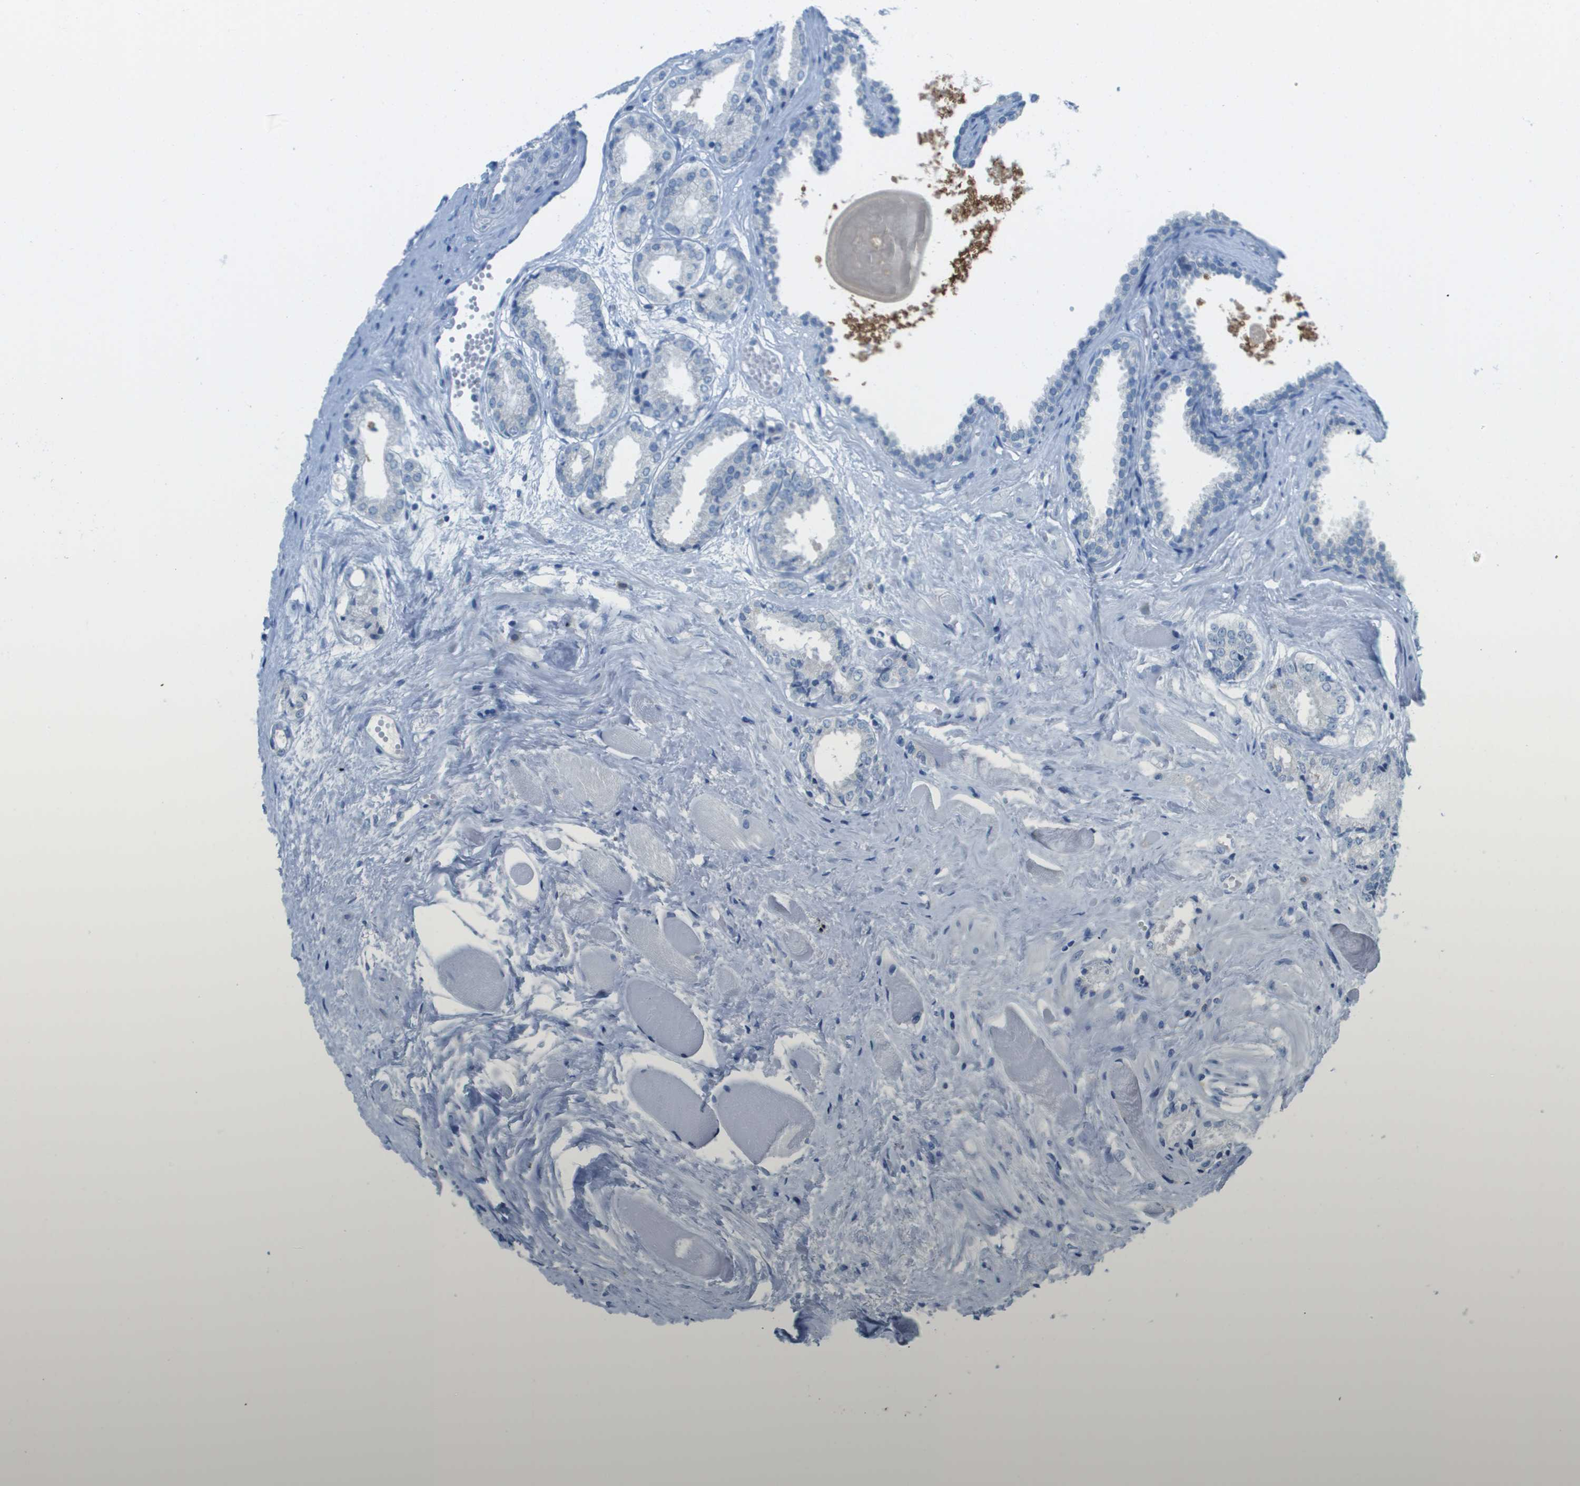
{"staining": {"intensity": "negative", "quantity": "none", "location": "none"}, "tissue": "prostate cancer", "cell_type": "Tumor cells", "image_type": "cancer", "snomed": [{"axis": "morphology", "description": "Adenocarcinoma, Low grade"}, {"axis": "topography", "description": "Prostate"}], "caption": "This histopathology image is of prostate cancer stained with IHC to label a protein in brown with the nuclei are counter-stained blue. There is no staining in tumor cells.", "gene": "PTGDR2", "patient": {"sex": "male", "age": 53}}